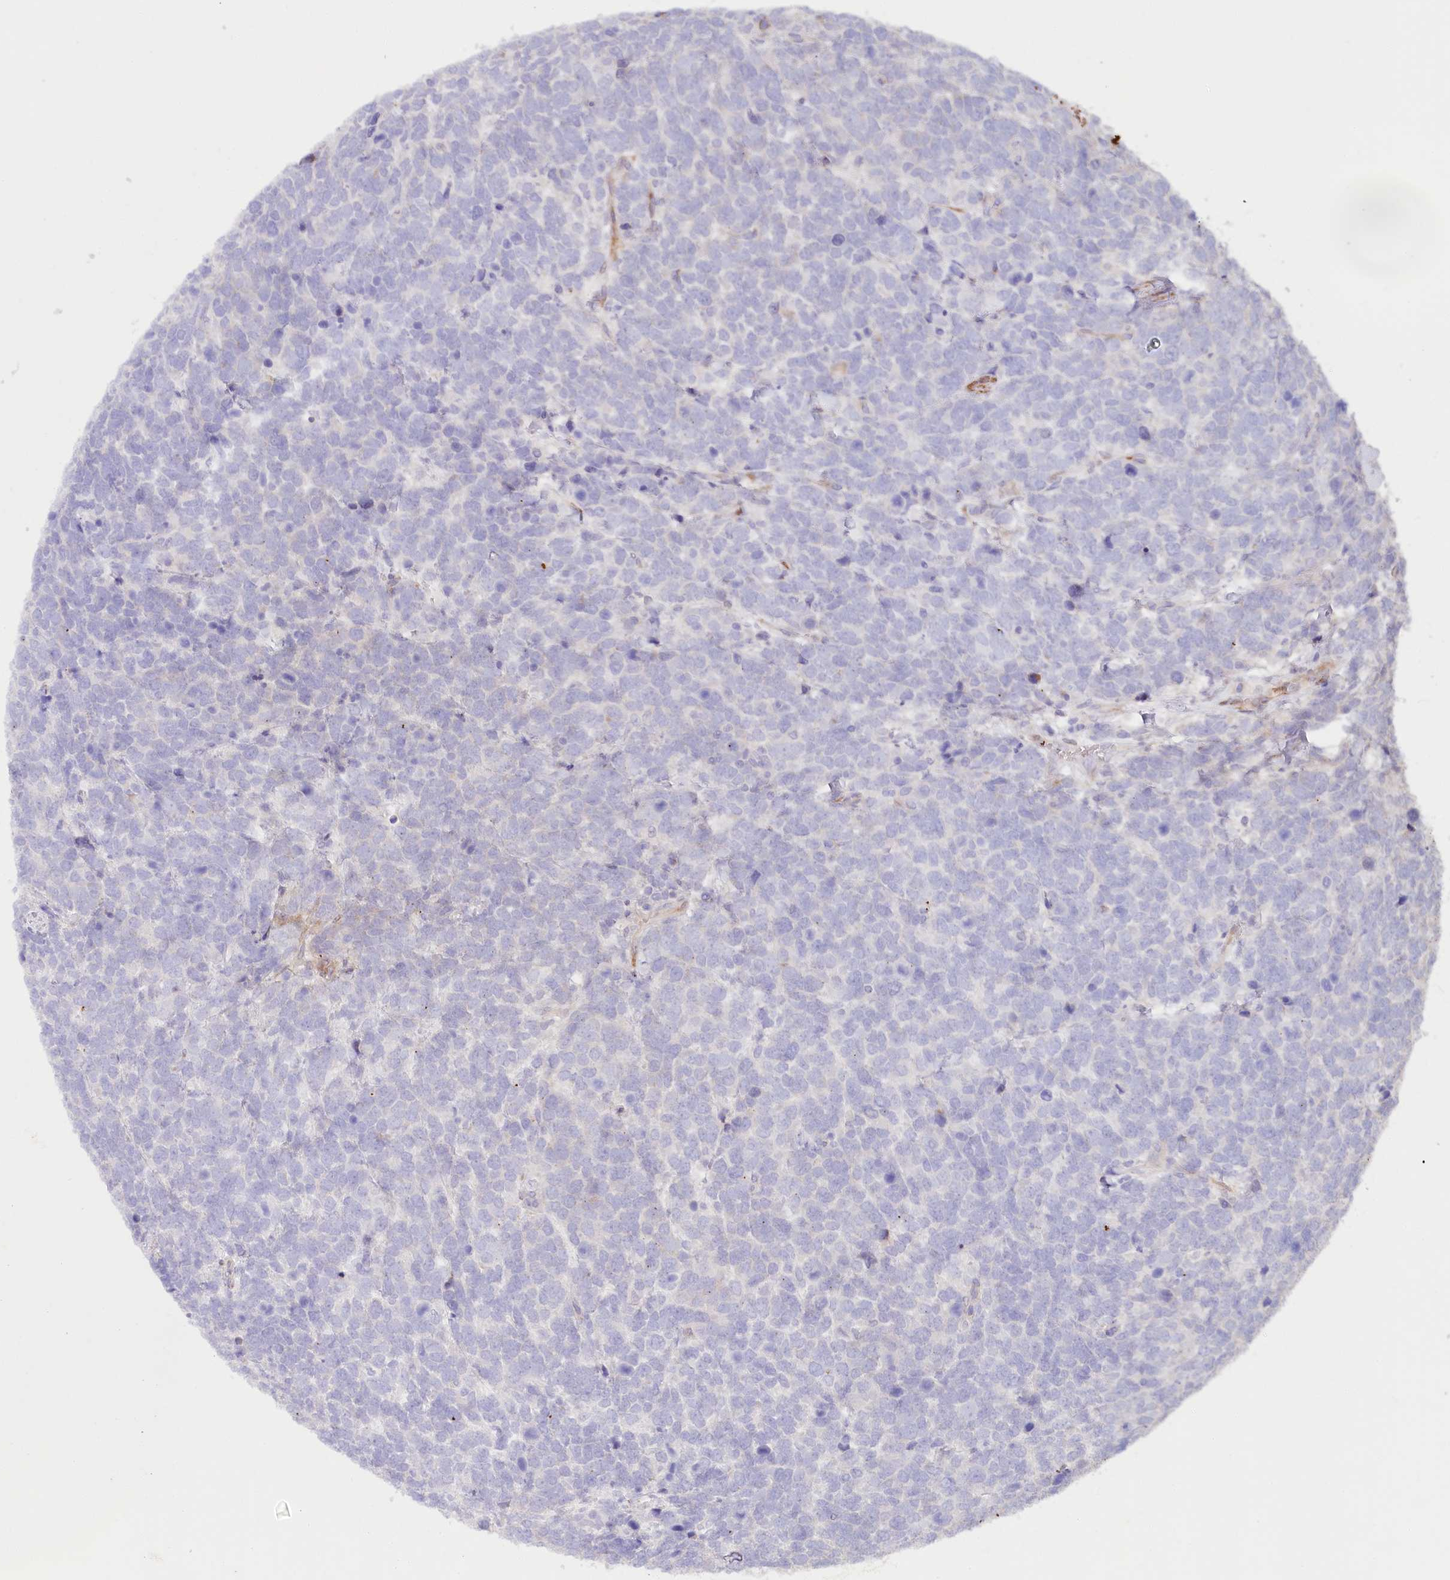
{"staining": {"intensity": "negative", "quantity": "none", "location": "none"}, "tissue": "urothelial cancer", "cell_type": "Tumor cells", "image_type": "cancer", "snomed": [{"axis": "morphology", "description": "Urothelial carcinoma, High grade"}, {"axis": "topography", "description": "Urinary bladder"}], "caption": "DAB (3,3'-diaminobenzidine) immunohistochemical staining of urothelial carcinoma (high-grade) exhibits no significant positivity in tumor cells.", "gene": "ABRAXAS2", "patient": {"sex": "female", "age": 82}}